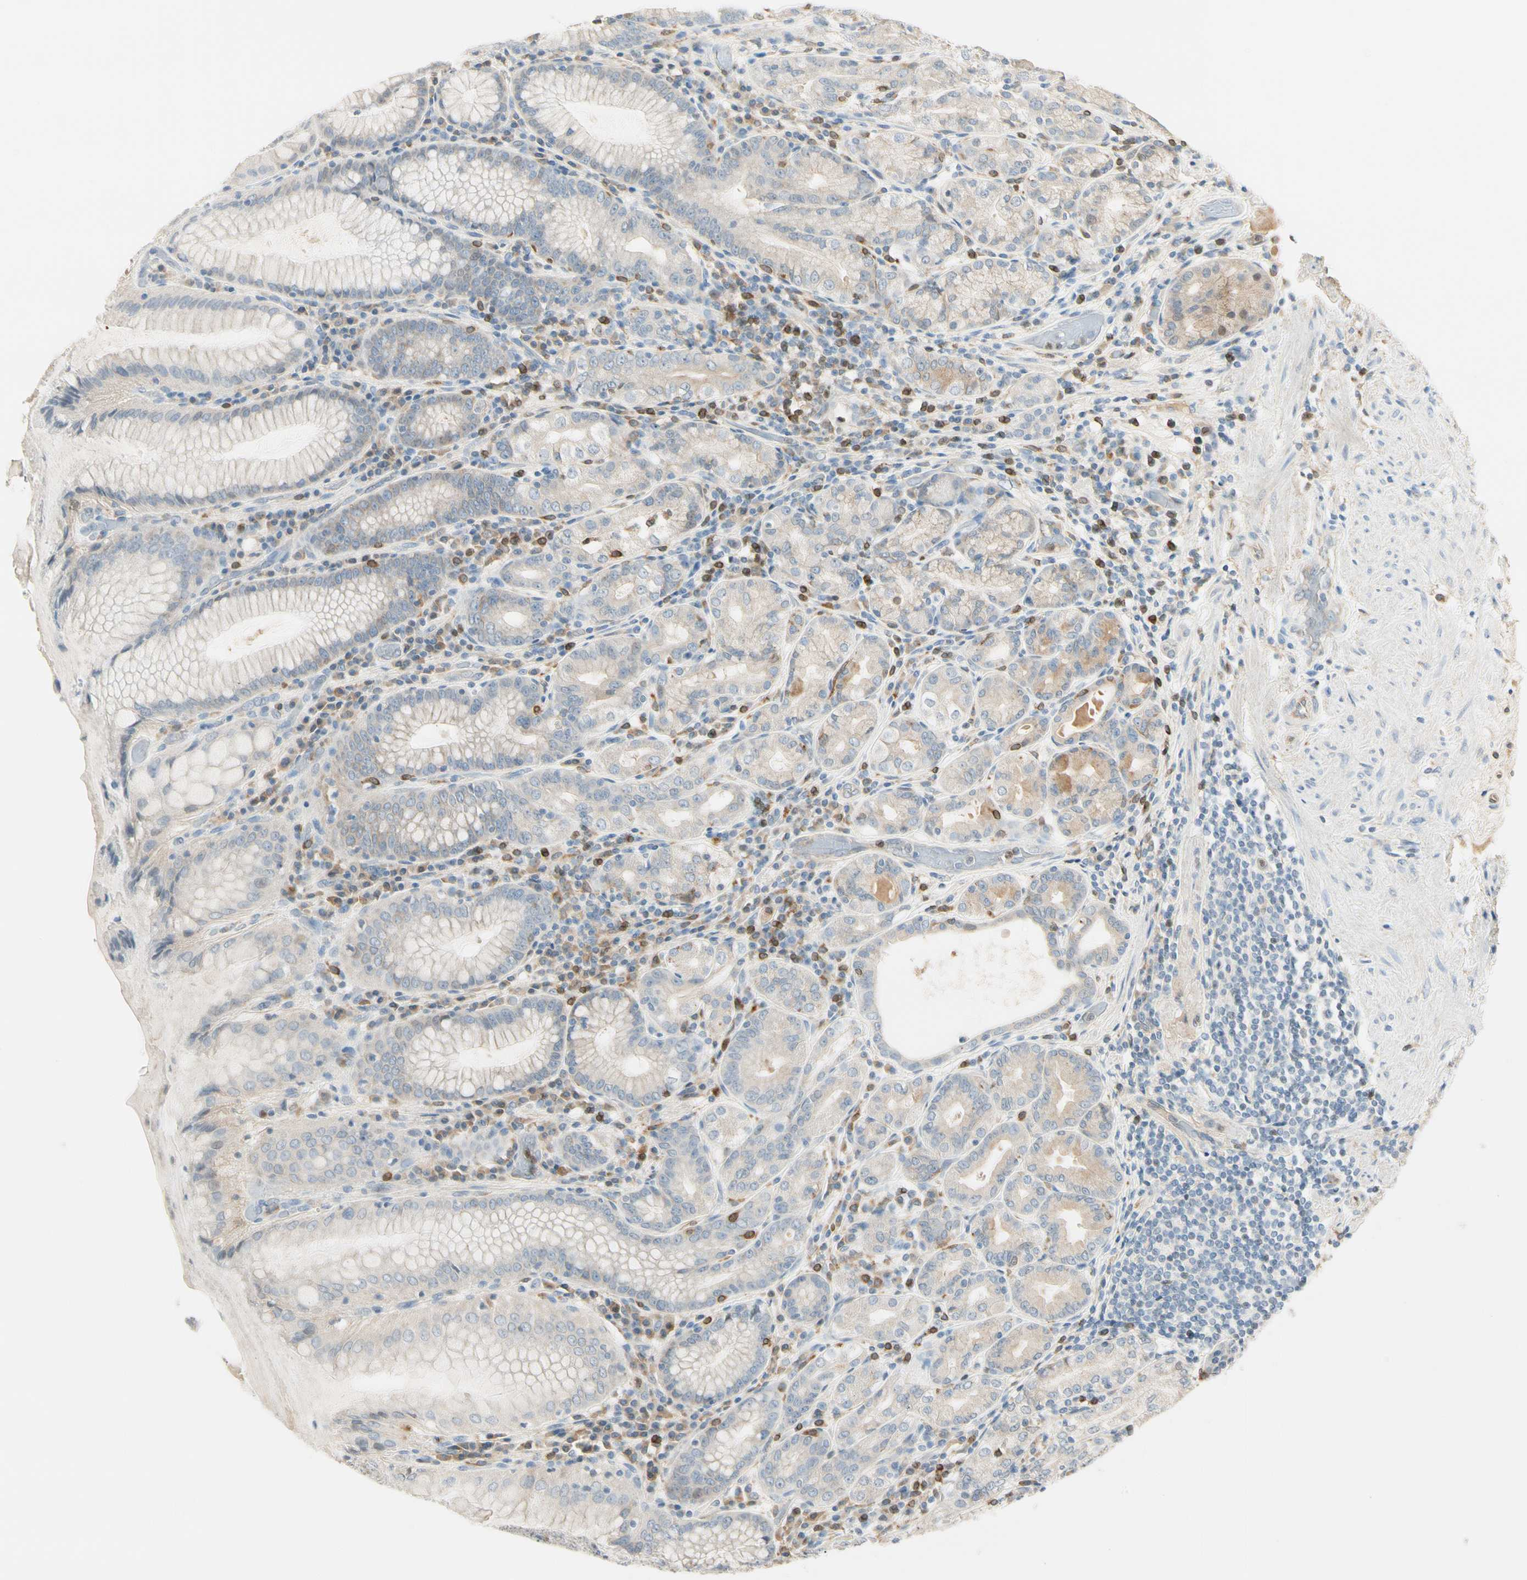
{"staining": {"intensity": "weak", "quantity": "<25%", "location": "cytoplasmic/membranous"}, "tissue": "stomach", "cell_type": "Glandular cells", "image_type": "normal", "snomed": [{"axis": "morphology", "description": "Normal tissue, NOS"}, {"axis": "topography", "description": "Stomach, lower"}], "caption": "Immunohistochemistry of normal stomach demonstrates no expression in glandular cells. The staining was performed using DAB (3,3'-diaminobenzidine) to visualize the protein expression in brown, while the nuclei were stained in blue with hematoxylin (Magnification: 20x).", "gene": "LPCAT2", "patient": {"sex": "female", "age": 76}}